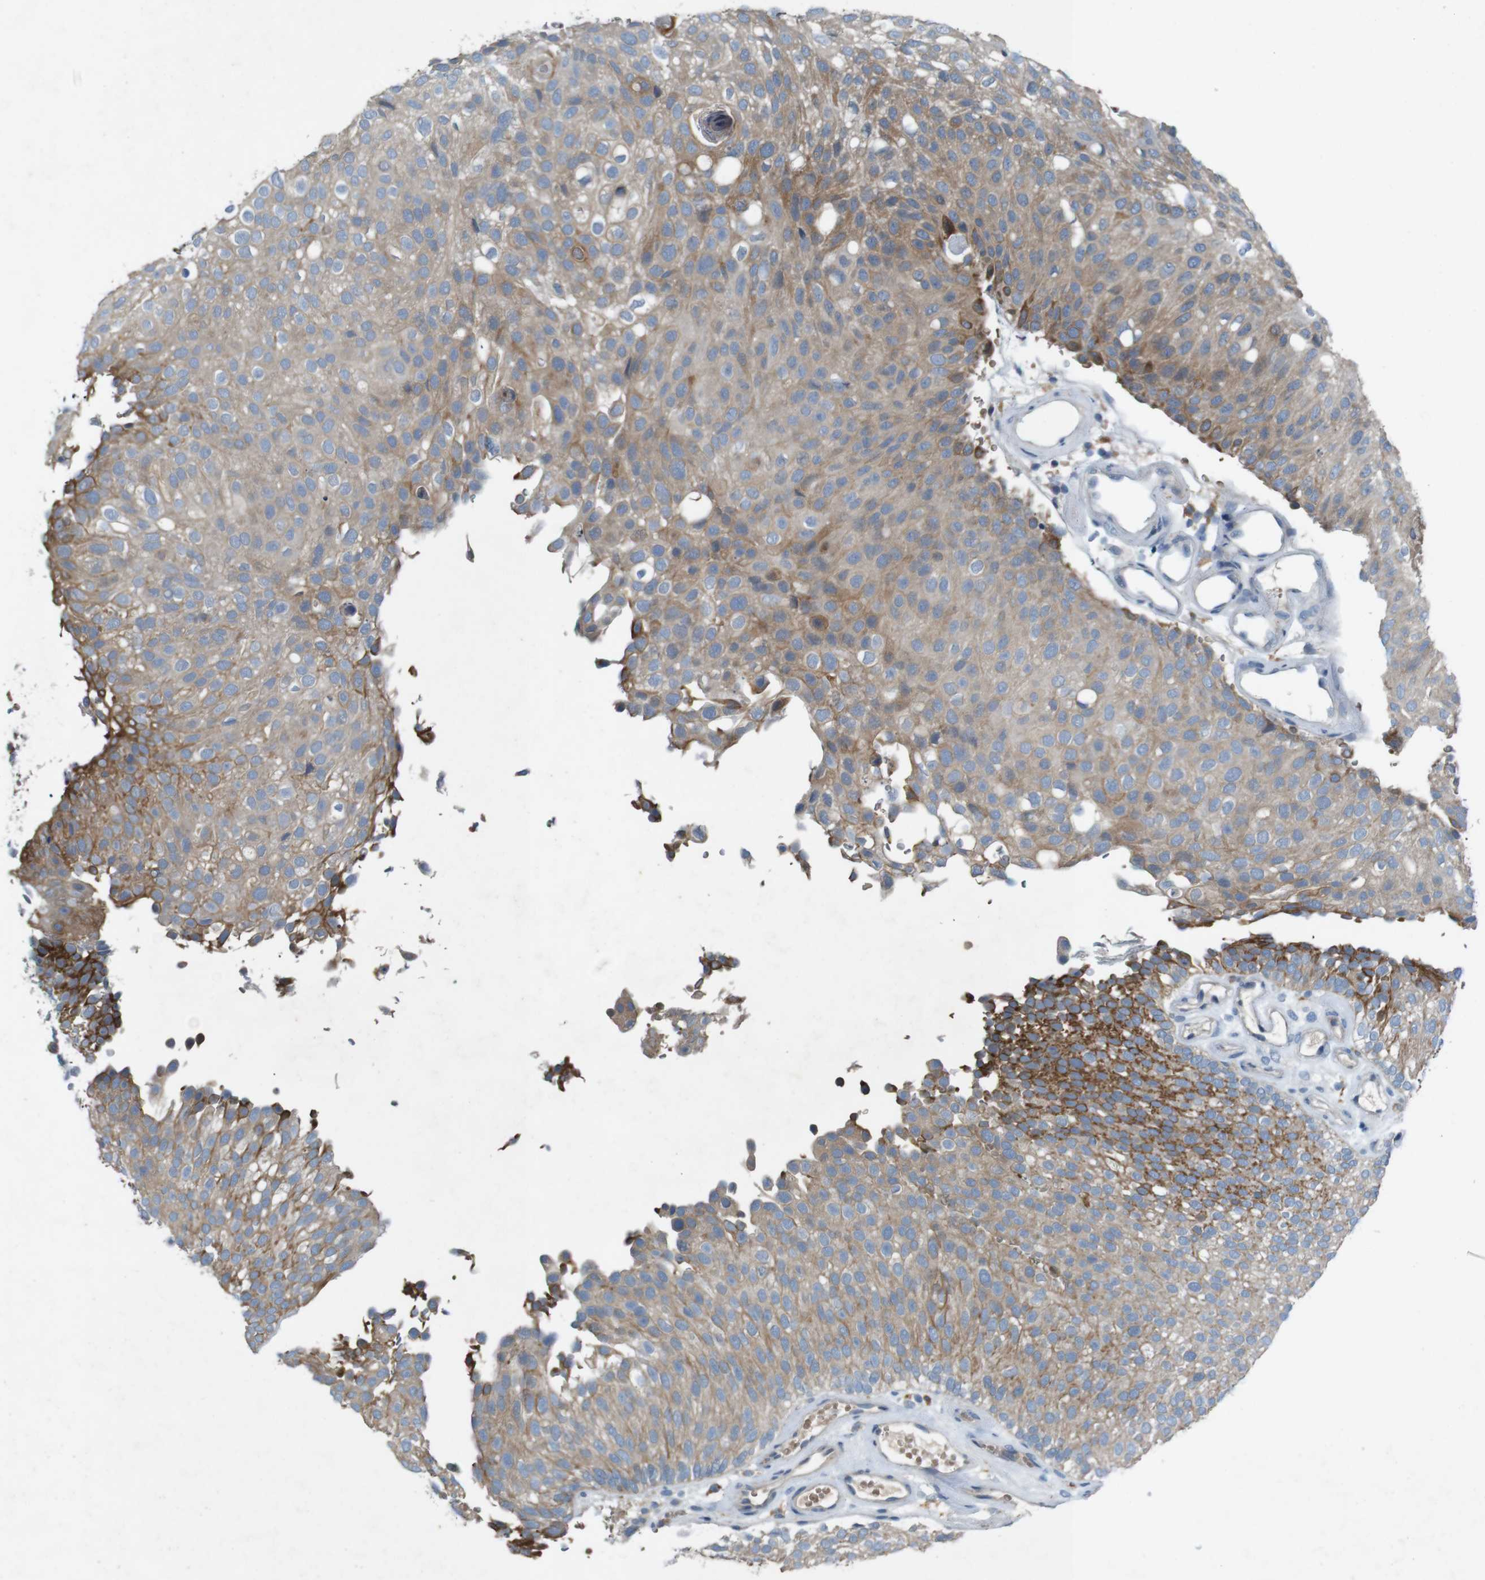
{"staining": {"intensity": "moderate", "quantity": ">75%", "location": "cytoplasmic/membranous"}, "tissue": "urothelial cancer", "cell_type": "Tumor cells", "image_type": "cancer", "snomed": [{"axis": "morphology", "description": "Urothelial carcinoma, Low grade"}, {"axis": "topography", "description": "Urinary bladder"}], "caption": "DAB (3,3'-diaminobenzidine) immunohistochemical staining of urothelial cancer displays moderate cytoplasmic/membranous protein staining in about >75% of tumor cells.", "gene": "MOGAT3", "patient": {"sex": "male", "age": 78}}